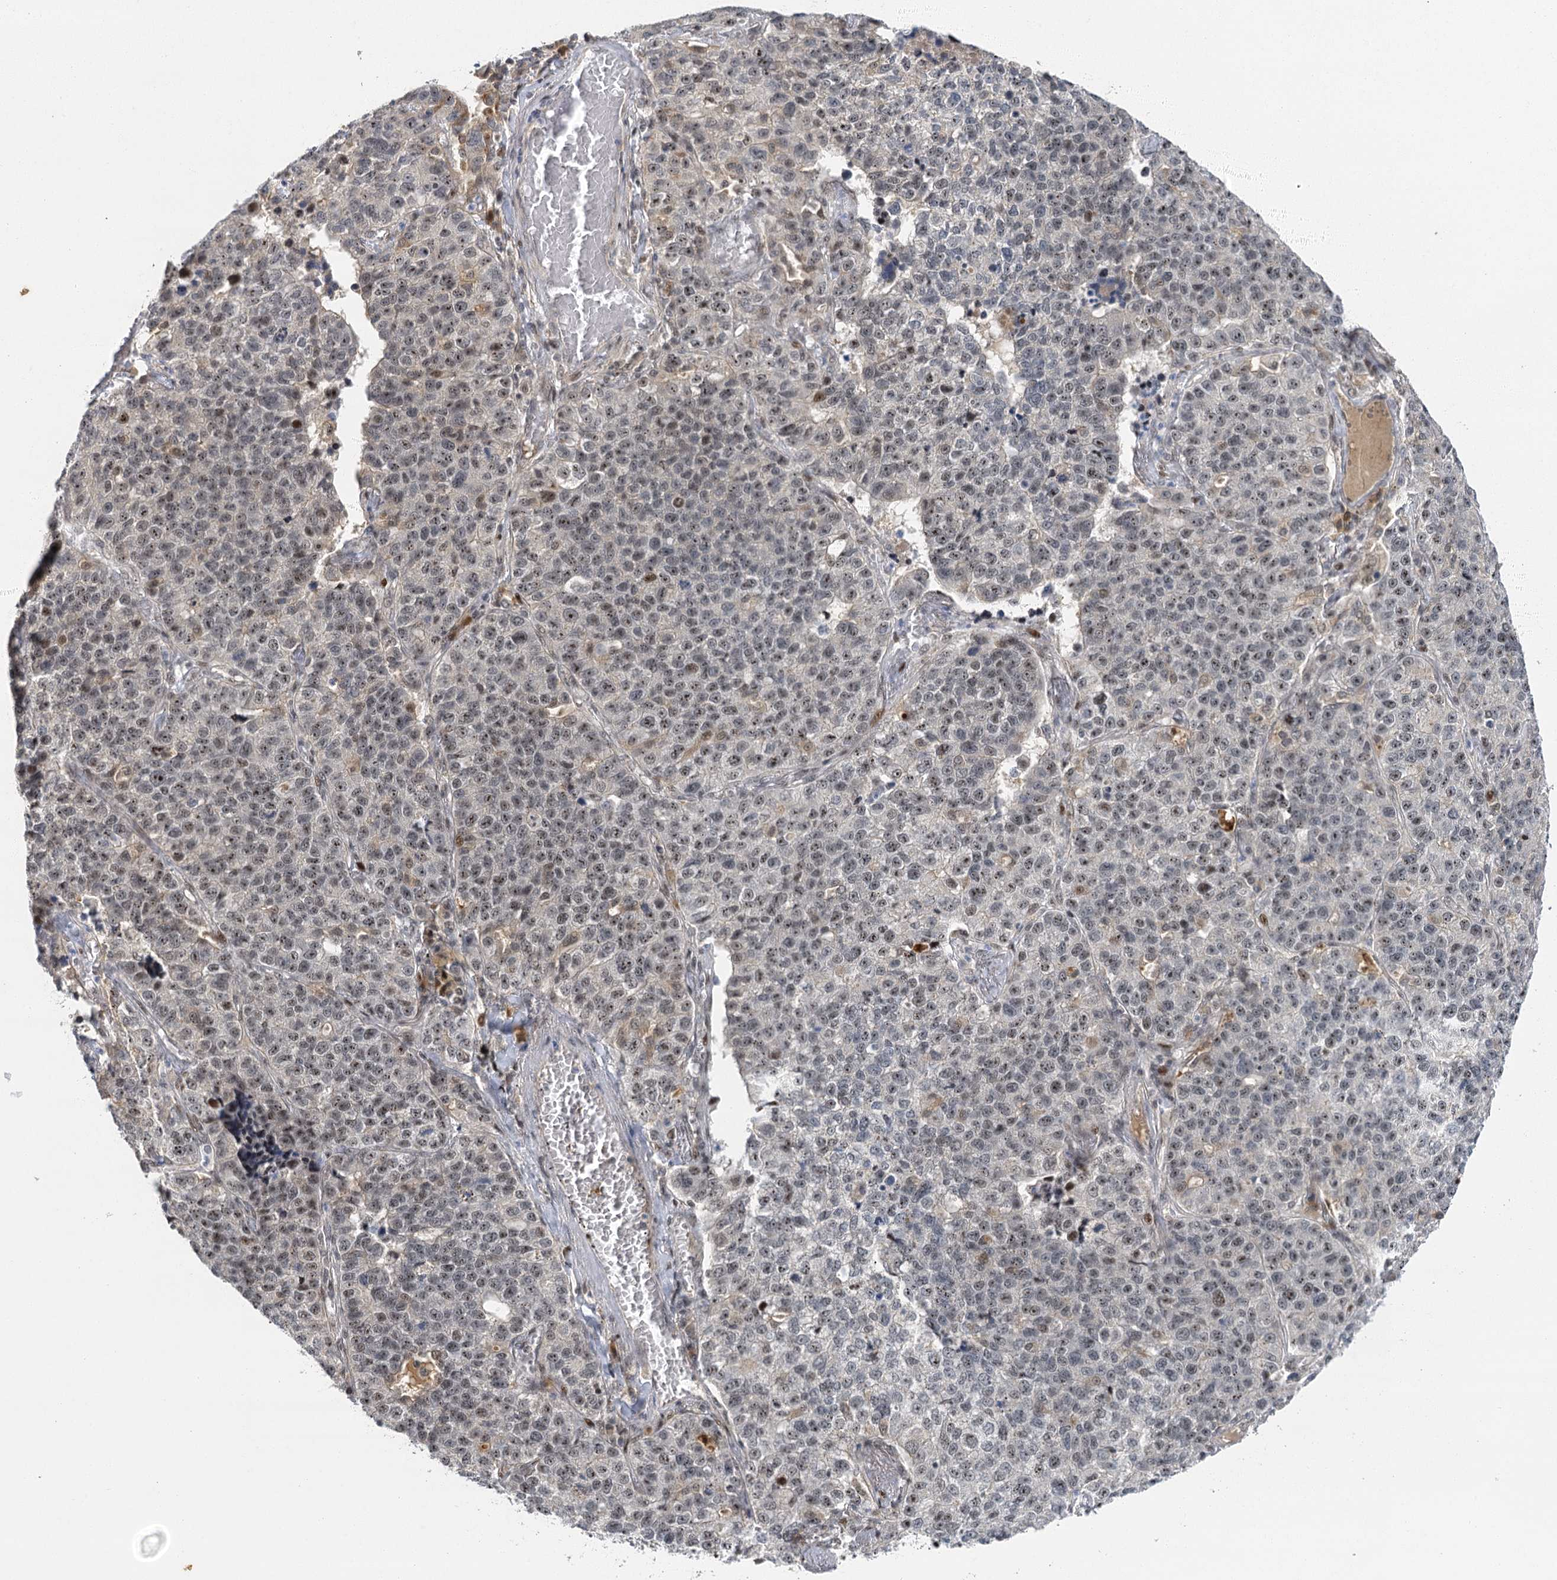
{"staining": {"intensity": "weak", "quantity": "<25%", "location": "nuclear"}, "tissue": "lung cancer", "cell_type": "Tumor cells", "image_type": "cancer", "snomed": [{"axis": "morphology", "description": "Adenocarcinoma, NOS"}, {"axis": "topography", "description": "Lung"}], "caption": "Tumor cells are negative for brown protein staining in adenocarcinoma (lung). (DAB immunohistochemistry (IHC) with hematoxylin counter stain).", "gene": "IL11RA", "patient": {"sex": "male", "age": 49}}